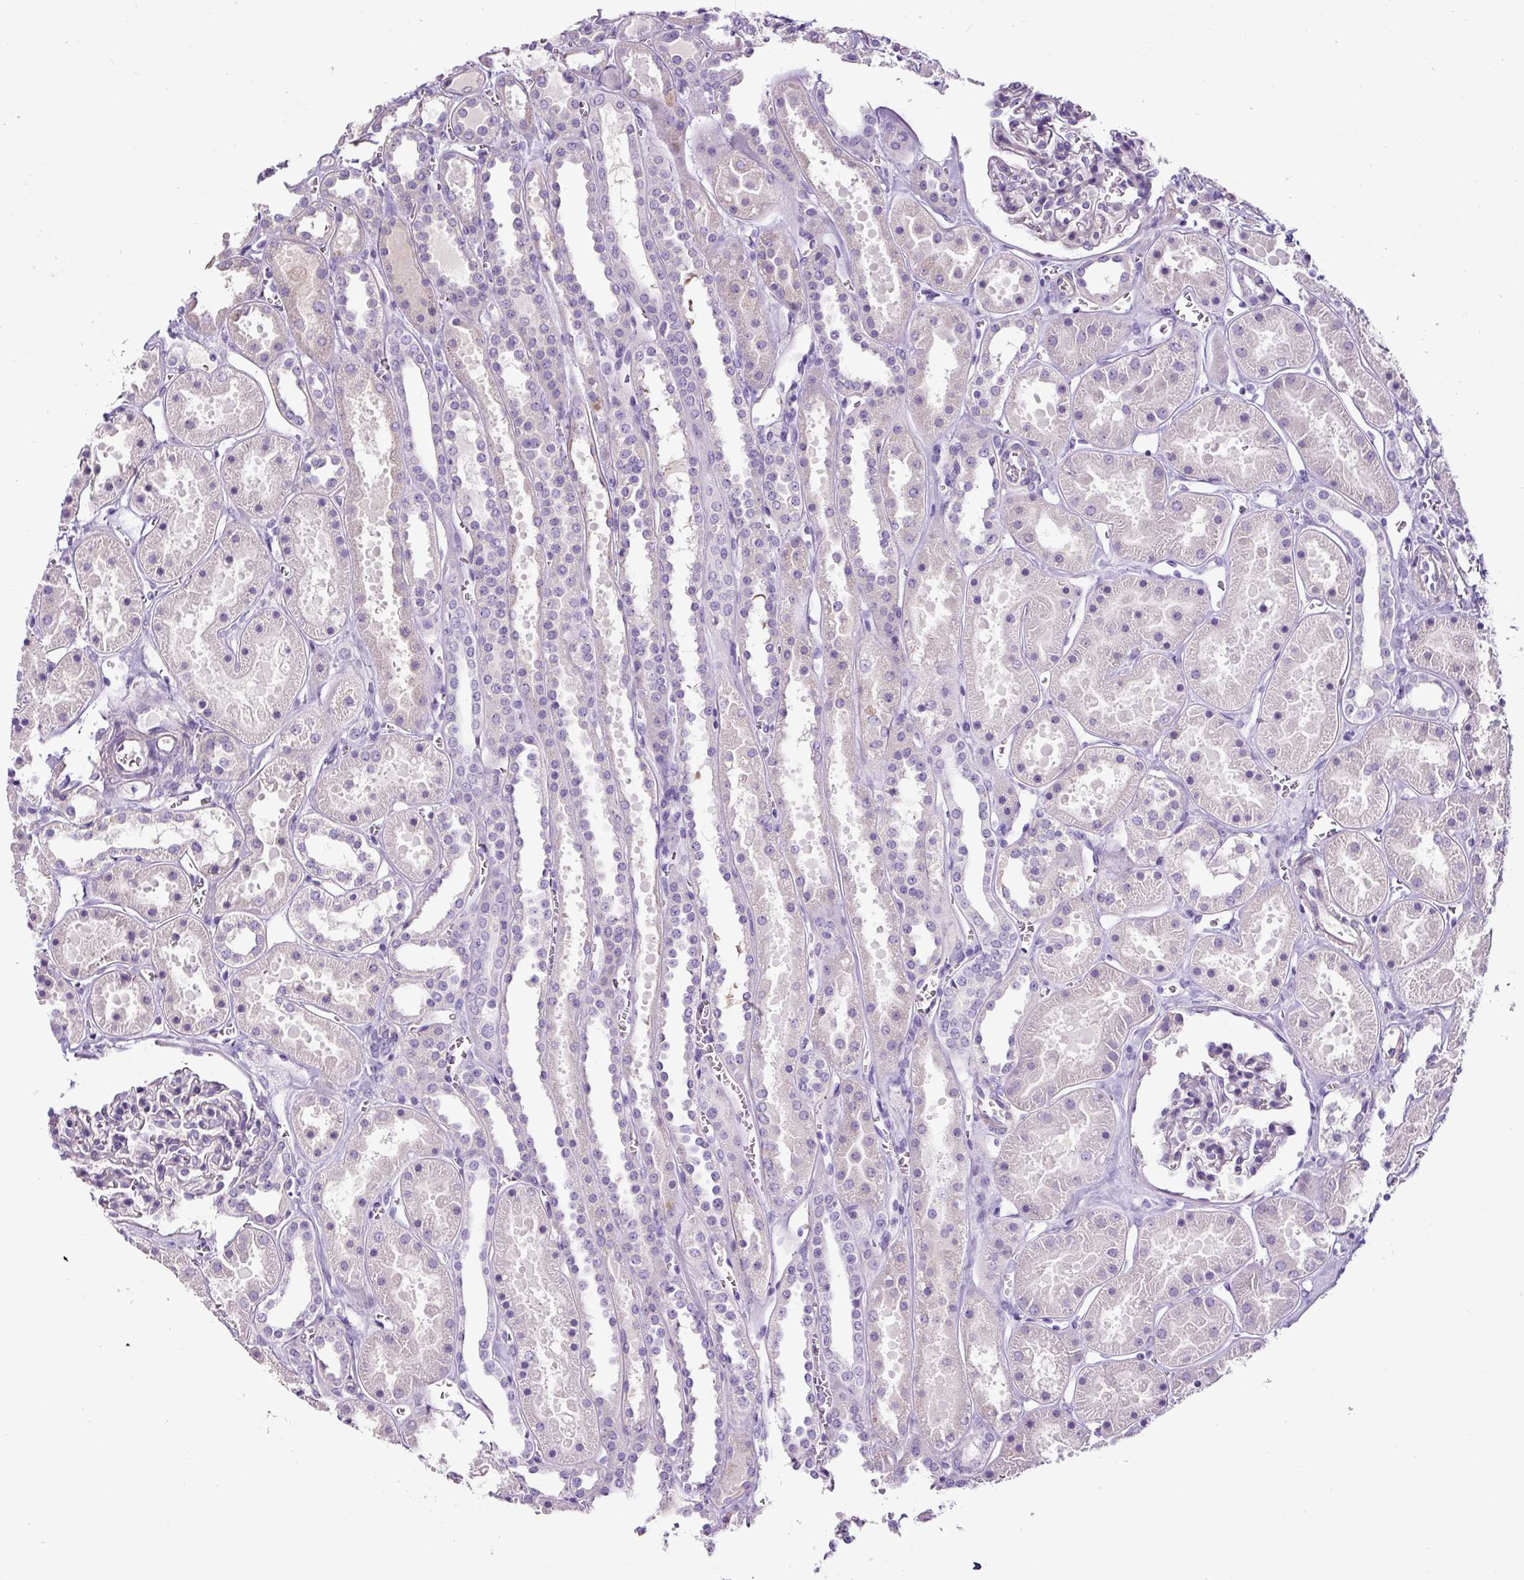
{"staining": {"intensity": "negative", "quantity": "none", "location": "none"}, "tissue": "kidney", "cell_type": "Cells in glomeruli", "image_type": "normal", "snomed": [{"axis": "morphology", "description": "Normal tissue, NOS"}, {"axis": "topography", "description": "Kidney"}], "caption": "A high-resolution histopathology image shows immunohistochemistry (IHC) staining of unremarkable kidney, which exhibits no significant expression in cells in glomeruli.", "gene": "OR14A2", "patient": {"sex": "female", "age": 41}}